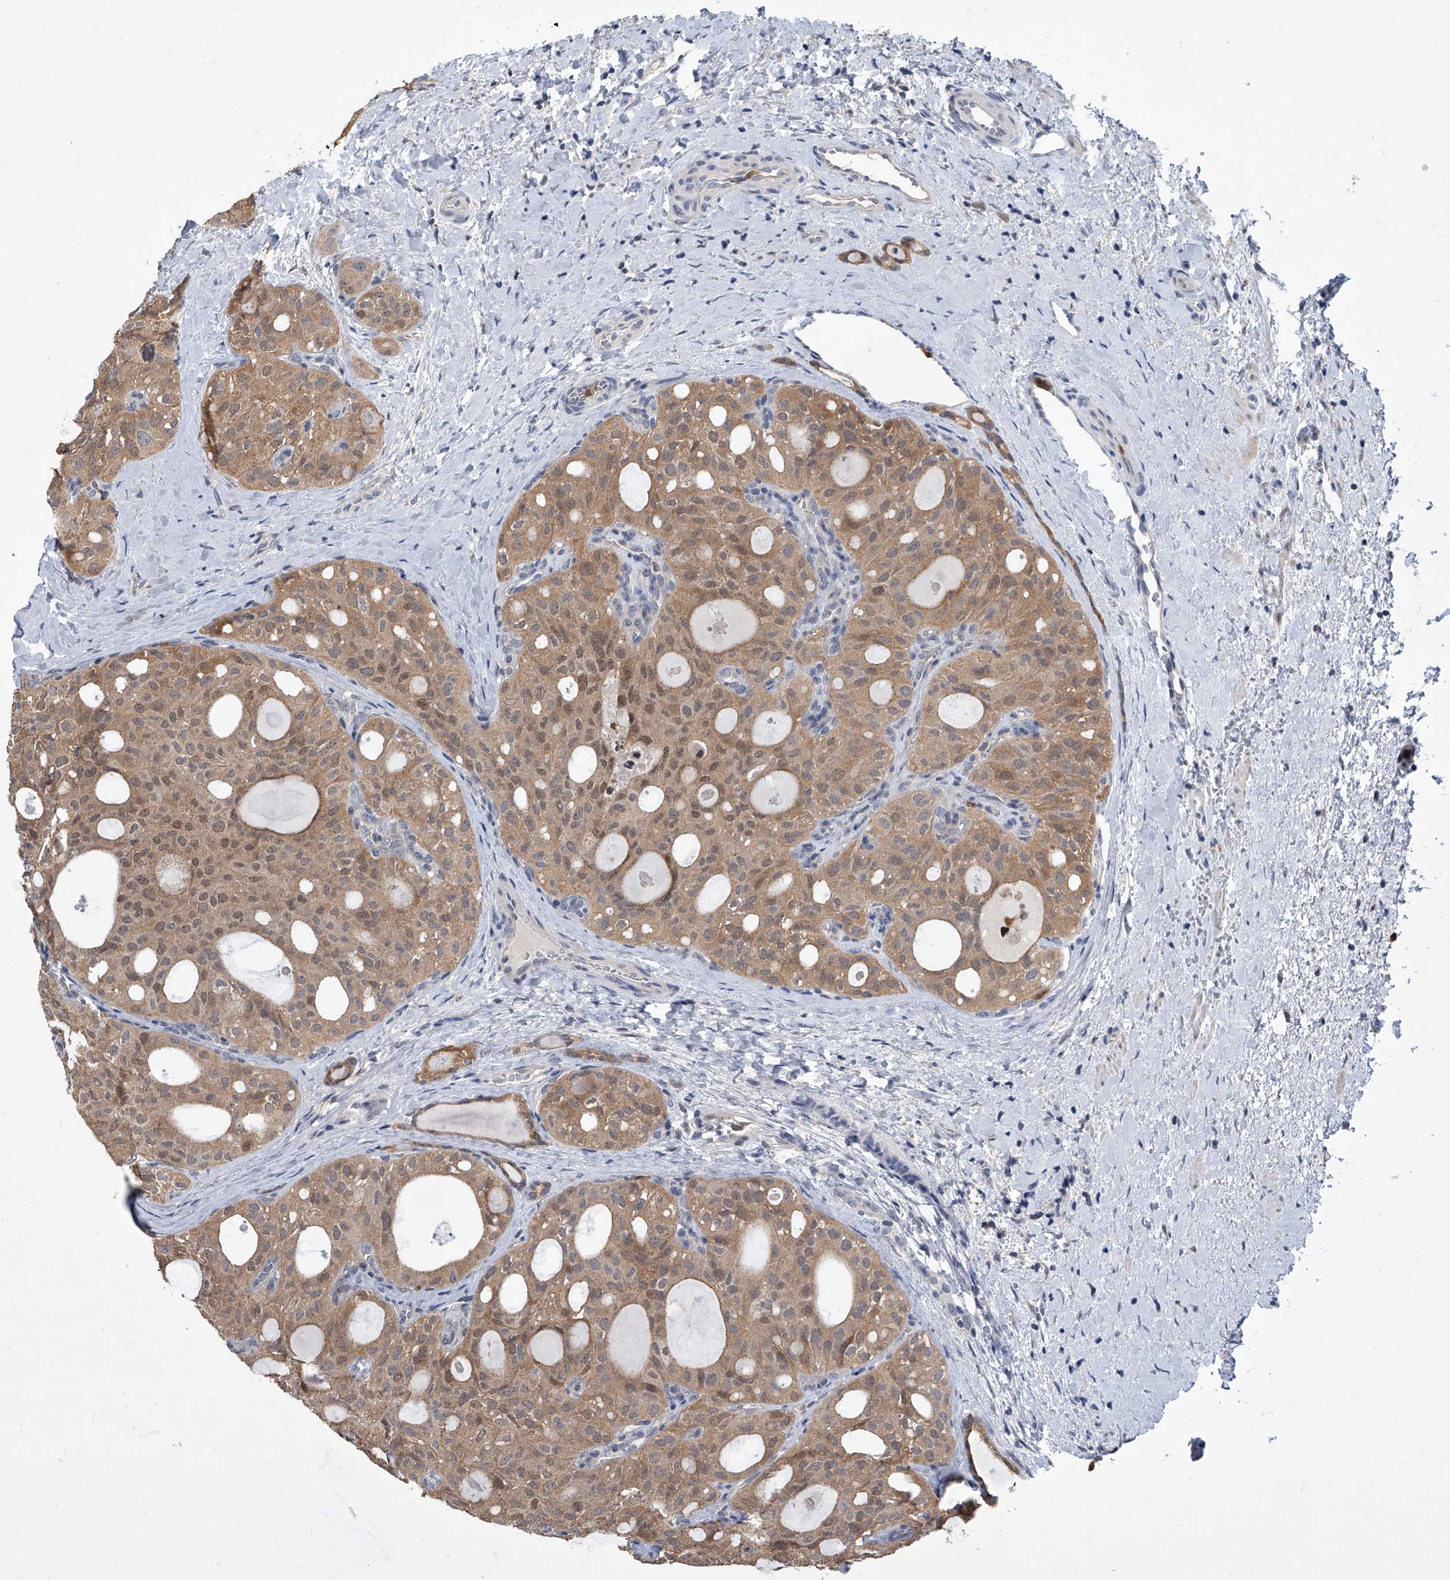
{"staining": {"intensity": "moderate", "quantity": "25%-75%", "location": "cytoplasmic/membranous,nuclear"}, "tissue": "thyroid cancer", "cell_type": "Tumor cells", "image_type": "cancer", "snomed": [{"axis": "morphology", "description": "Follicular adenoma carcinoma, NOS"}, {"axis": "topography", "description": "Thyroid gland"}], "caption": "Tumor cells reveal medium levels of moderate cytoplasmic/membranous and nuclear expression in approximately 25%-75% of cells in human follicular adenoma carcinoma (thyroid).", "gene": "BHLHE23", "patient": {"sex": "male", "age": 75}}